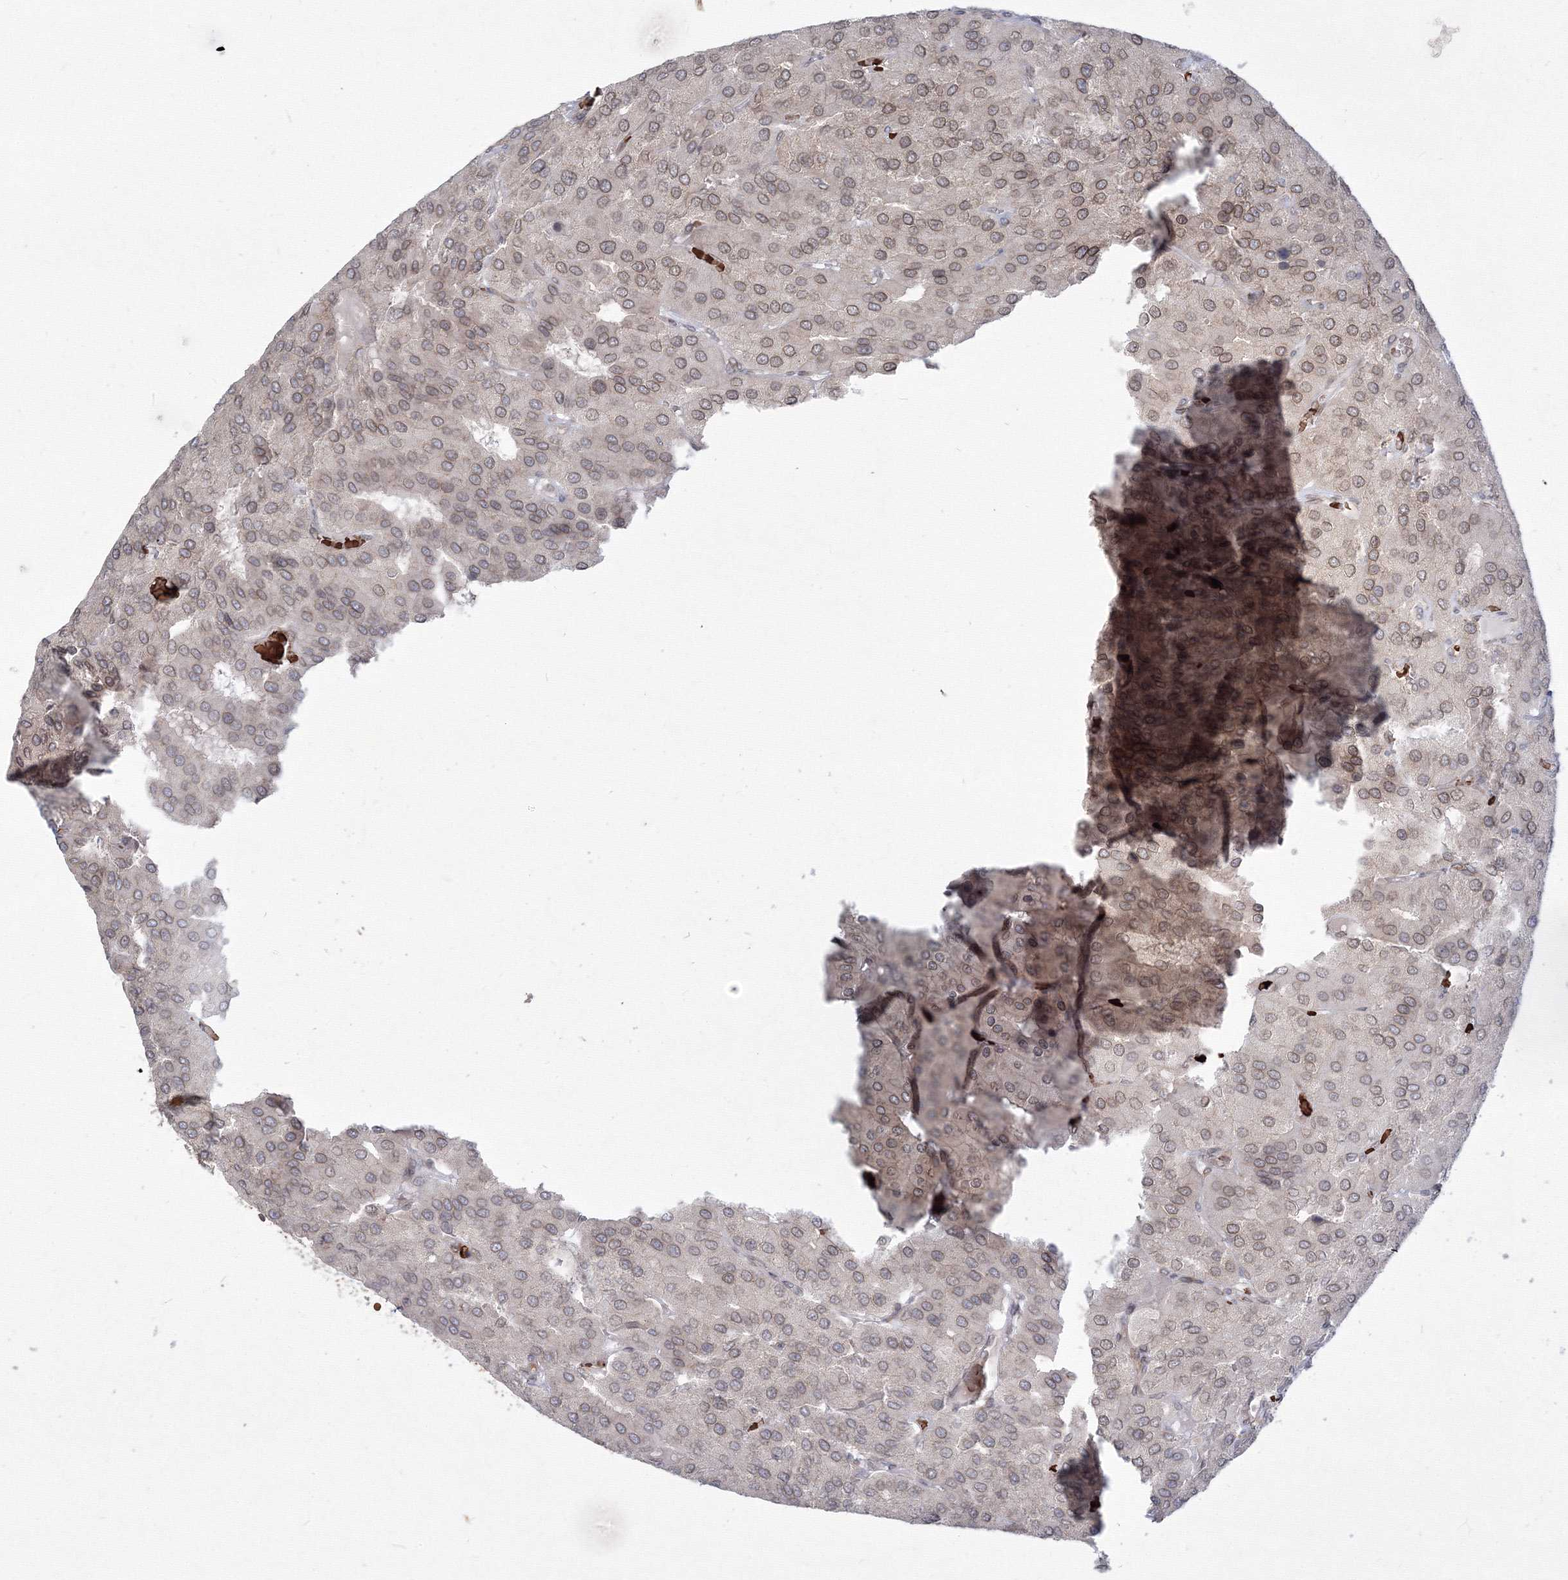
{"staining": {"intensity": "weak", "quantity": ">75%", "location": "cytoplasmic/membranous,nuclear"}, "tissue": "parathyroid gland", "cell_type": "Glandular cells", "image_type": "normal", "snomed": [{"axis": "morphology", "description": "Normal tissue, NOS"}, {"axis": "morphology", "description": "Adenoma, NOS"}, {"axis": "topography", "description": "Parathyroid gland"}], "caption": "Protein expression analysis of benign parathyroid gland shows weak cytoplasmic/membranous,nuclear positivity in about >75% of glandular cells.", "gene": "DNAJB2", "patient": {"sex": "female", "age": 86}}